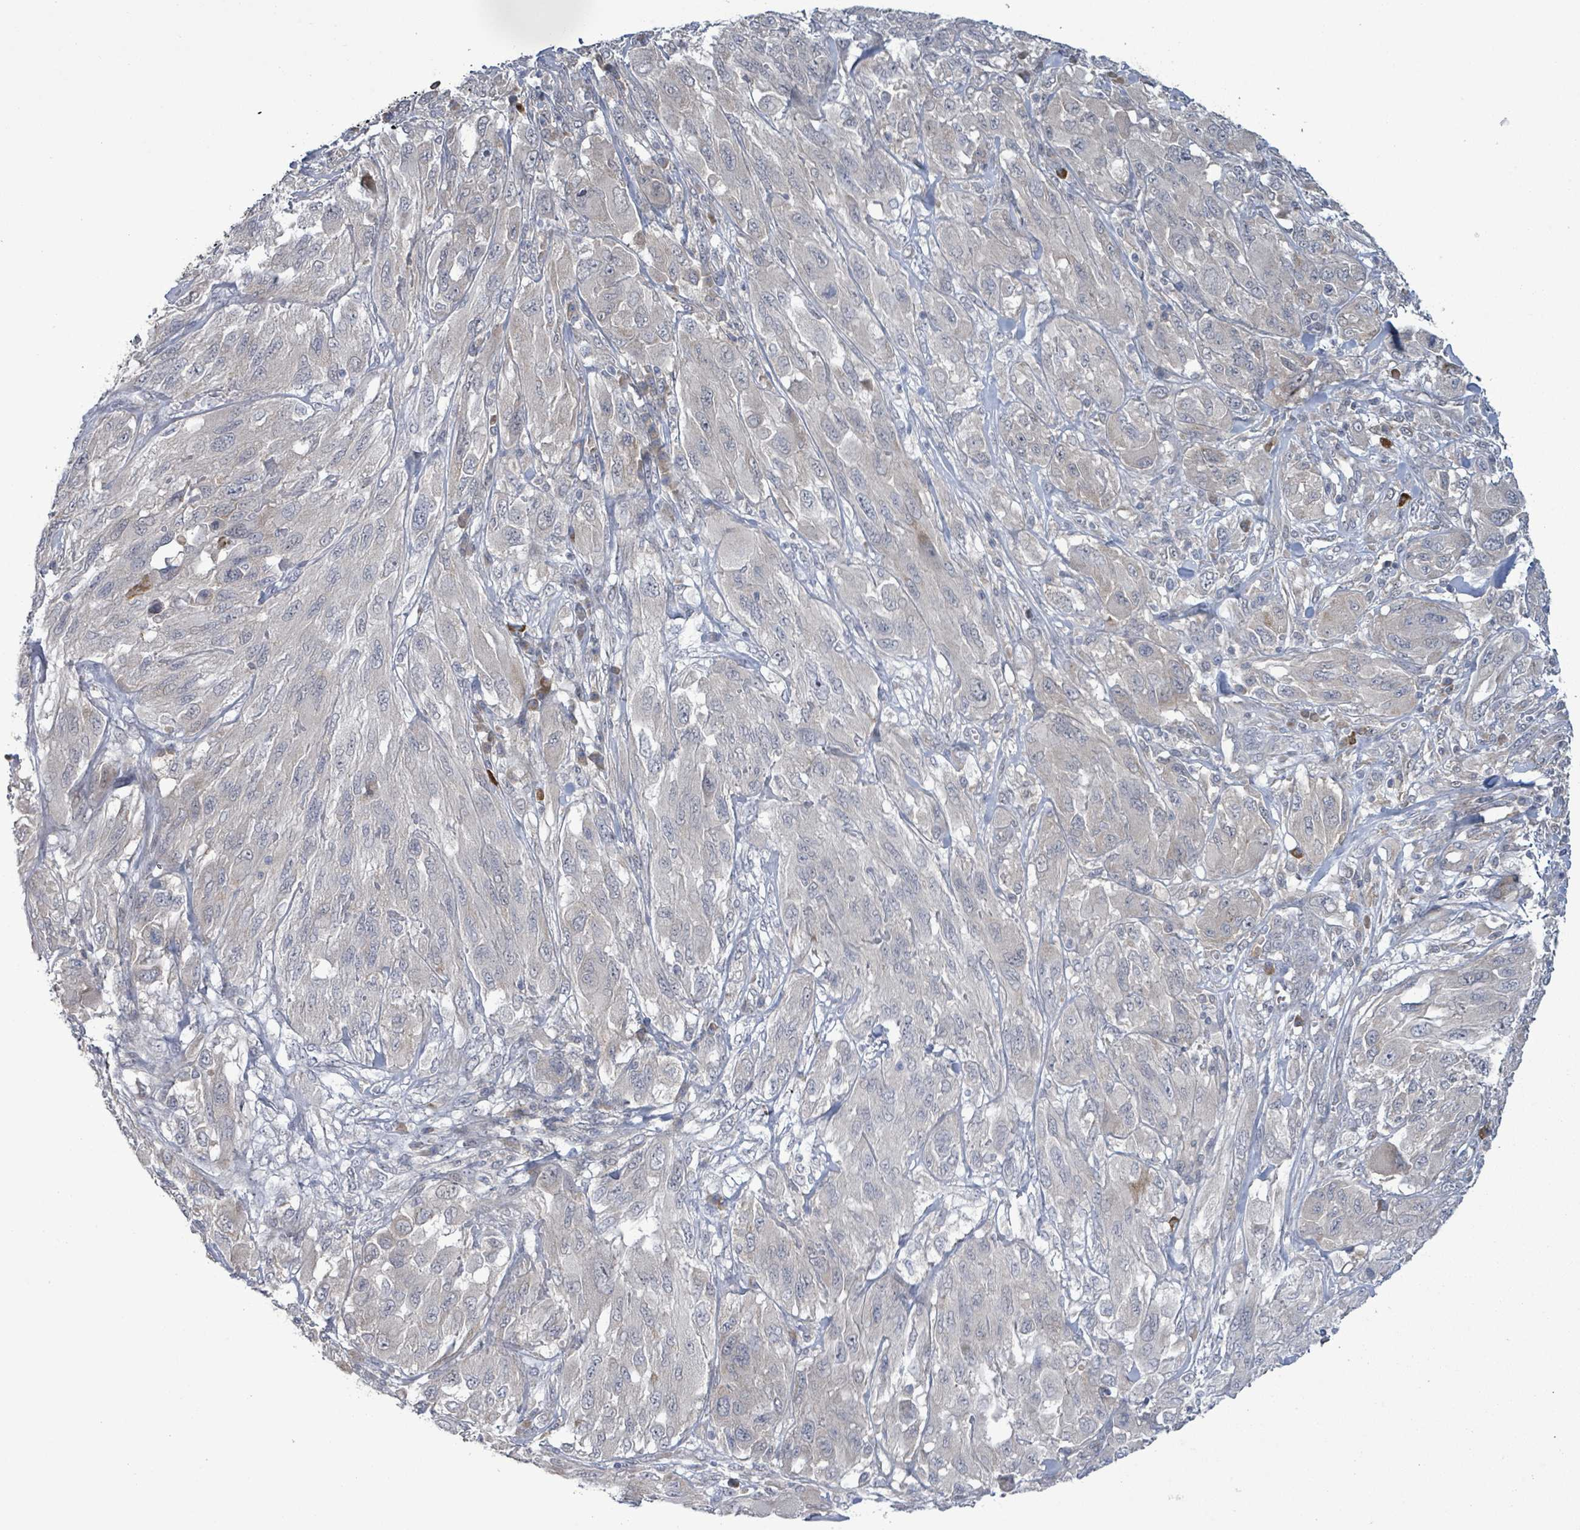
{"staining": {"intensity": "negative", "quantity": "none", "location": "none"}, "tissue": "melanoma", "cell_type": "Tumor cells", "image_type": "cancer", "snomed": [{"axis": "morphology", "description": "Malignant melanoma, NOS"}, {"axis": "topography", "description": "Skin"}], "caption": "This is an immunohistochemistry histopathology image of human malignant melanoma. There is no expression in tumor cells.", "gene": "SLIT3", "patient": {"sex": "female", "age": 91}}